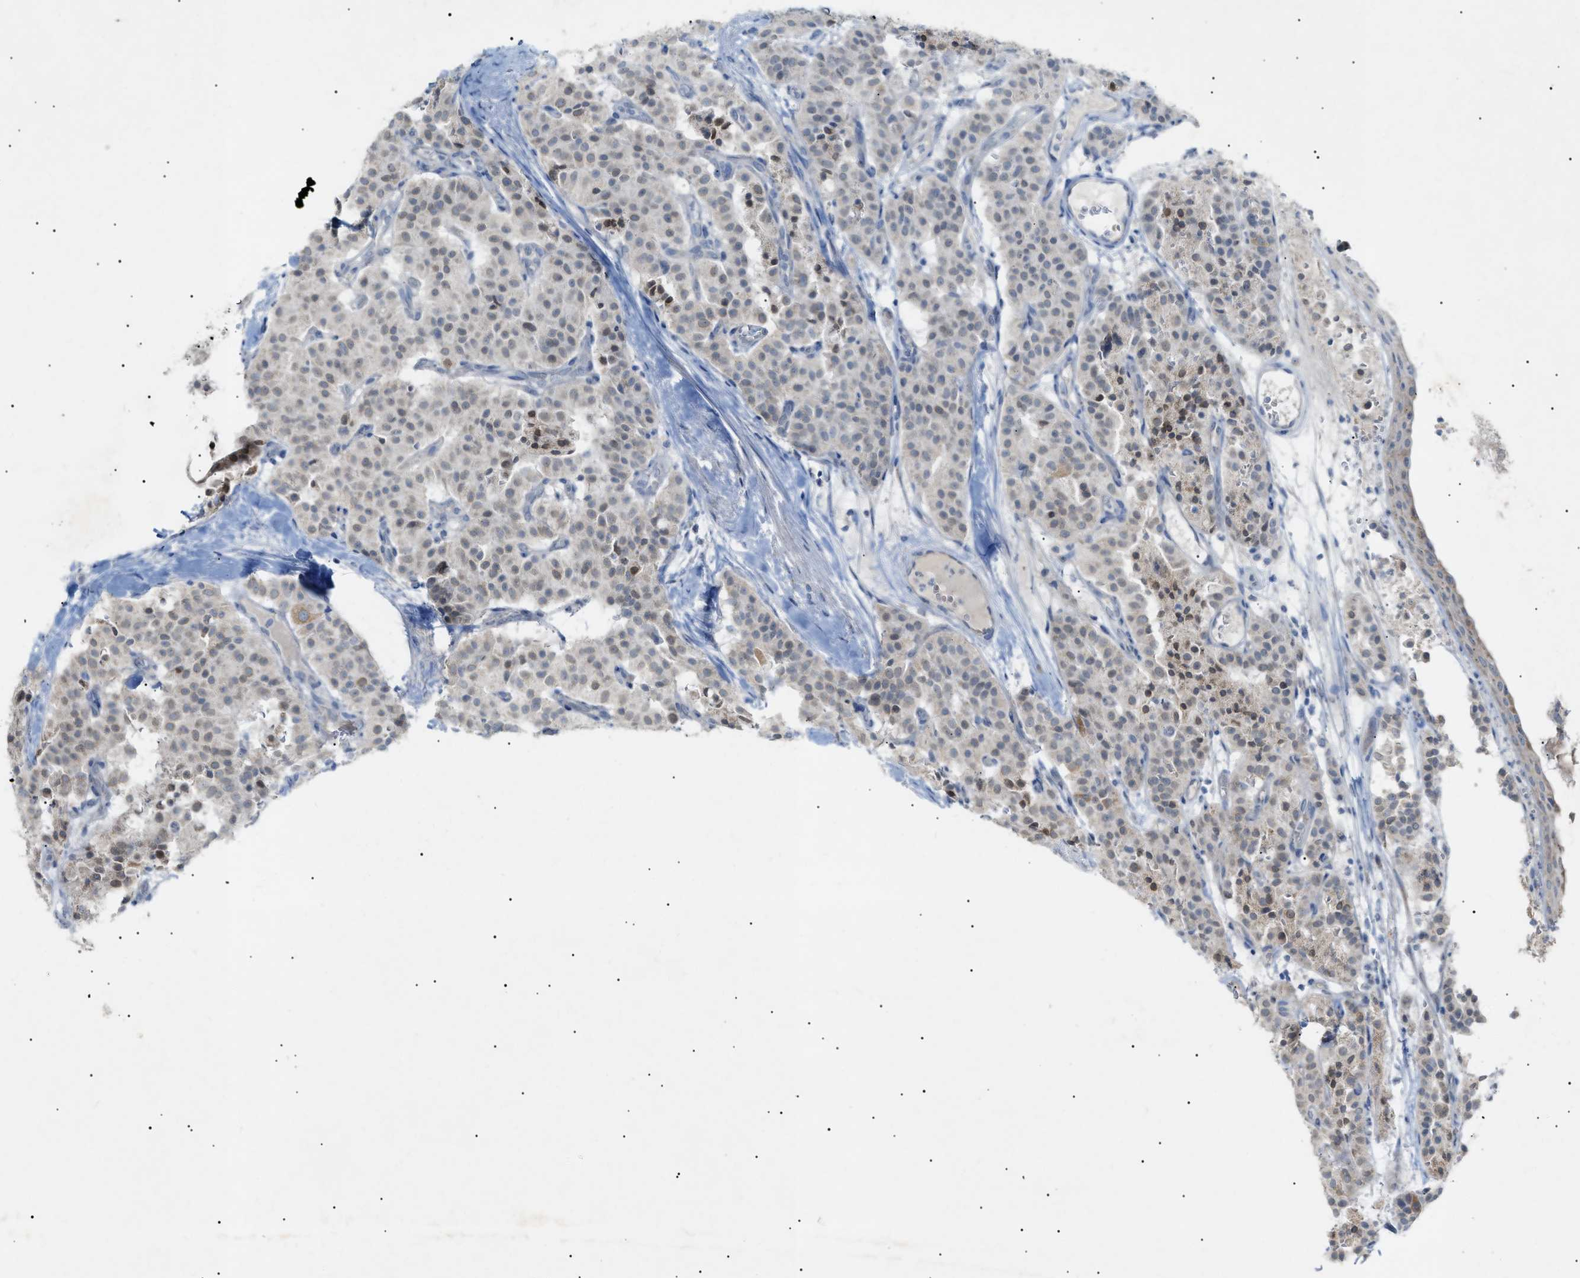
{"staining": {"intensity": "weak", "quantity": "25%-75%", "location": "nuclear"}, "tissue": "carcinoid", "cell_type": "Tumor cells", "image_type": "cancer", "snomed": [{"axis": "morphology", "description": "Carcinoid, malignant, NOS"}, {"axis": "topography", "description": "Lung"}], "caption": "Carcinoid (malignant) stained with DAB (3,3'-diaminobenzidine) immunohistochemistry exhibits low levels of weak nuclear expression in approximately 25%-75% of tumor cells.", "gene": "SLC25A31", "patient": {"sex": "male", "age": 30}}